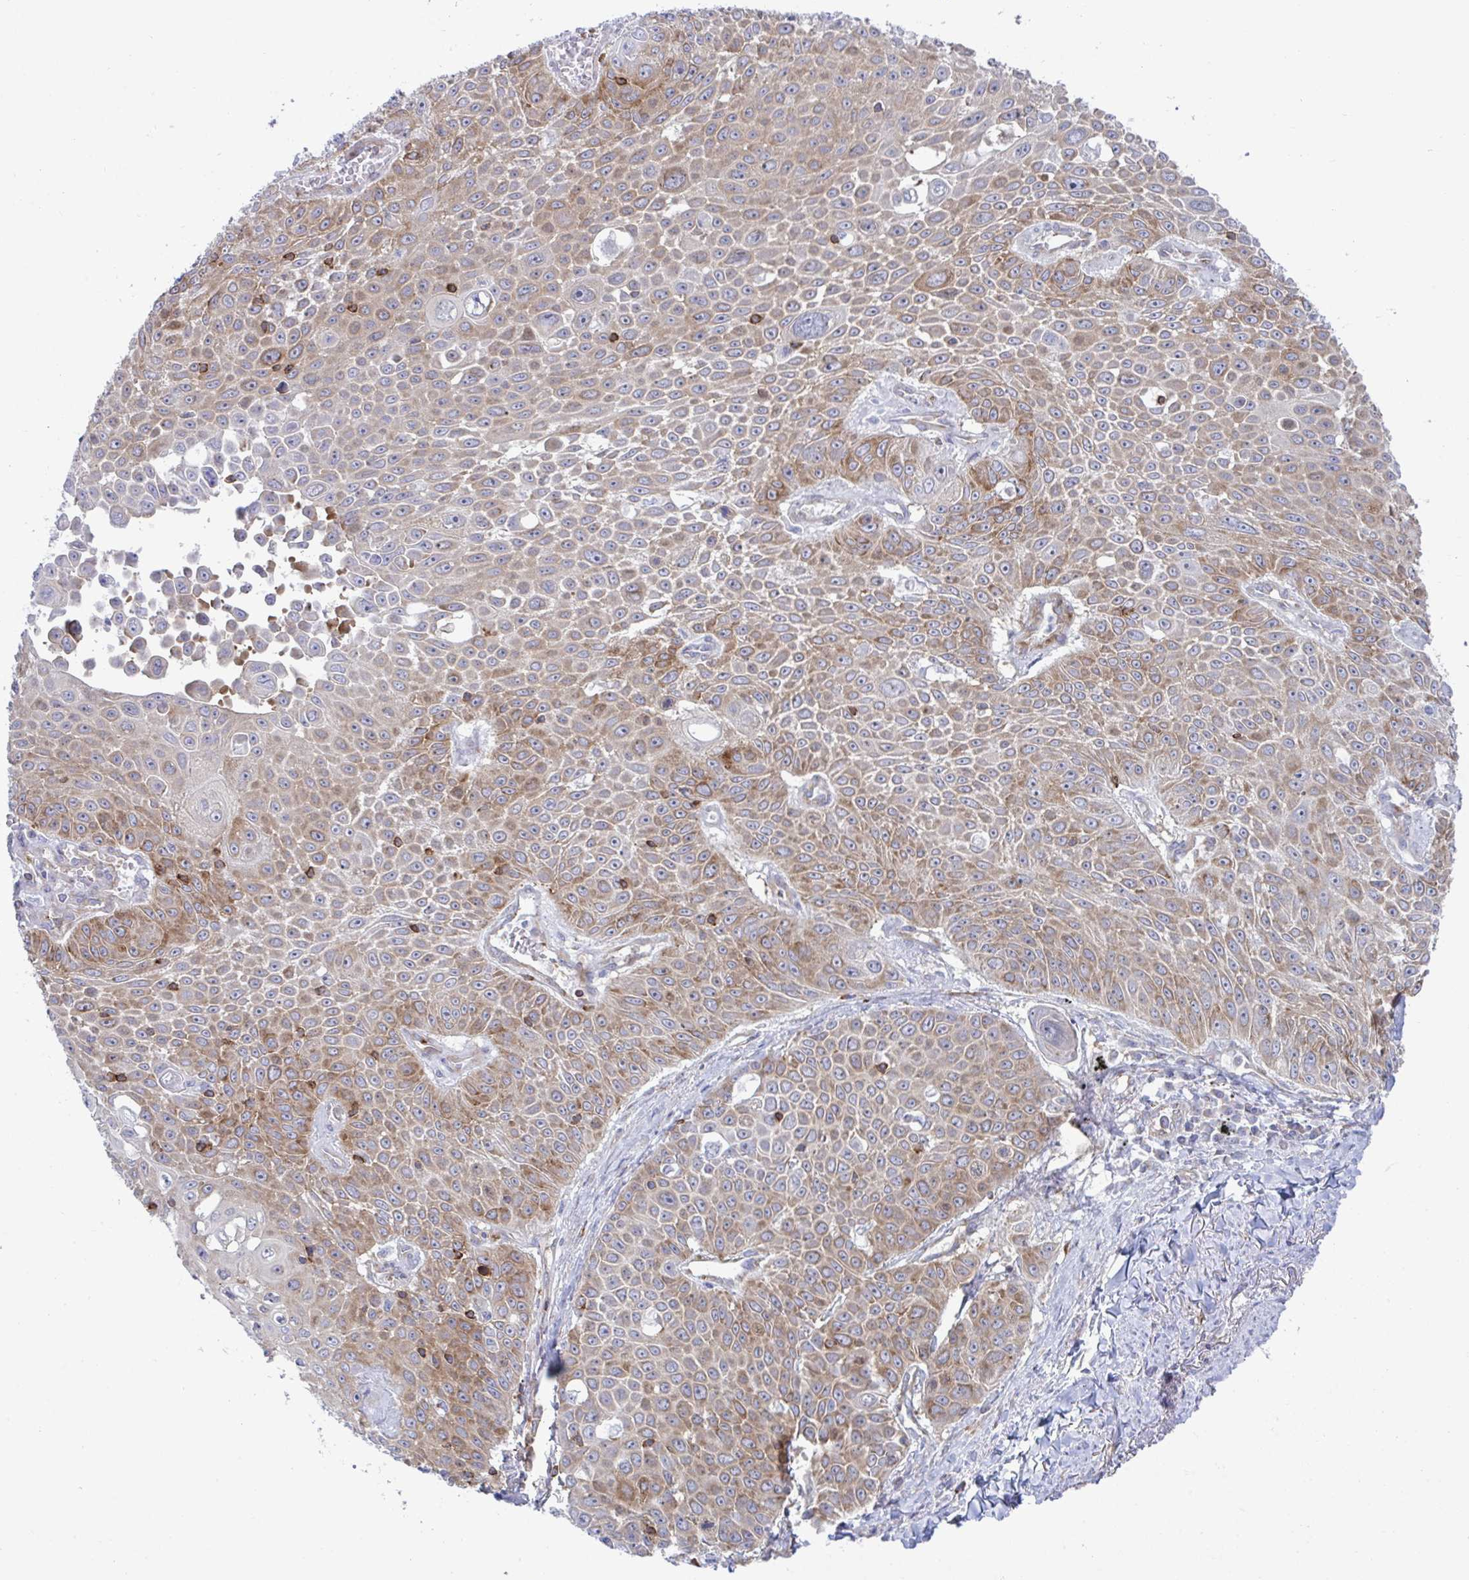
{"staining": {"intensity": "moderate", "quantity": "25%-75%", "location": "cytoplasmic/membranous"}, "tissue": "lung cancer", "cell_type": "Tumor cells", "image_type": "cancer", "snomed": [{"axis": "morphology", "description": "Squamous cell carcinoma, NOS"}, {"axis": "morphology", "description": "Squamous cell carcinoma, metastatic, NOS"}, {"axis": "topography", "description": "Lymph node"}, {"axis": "topography", "description": "Lung"}], "caption": "IHC (DAB (3,3'-diaminobenzidine)) staining of human metastatic squamous cell carcinoma (lung) displays moderate cytoplasmic/membranous protein expression in approximately 25%-75% of tumor cells. The protein of interest is shown in brown color, while the nuclei are stained blue.", "gene": "WNK1", "patient": {"sex": "female", "age": 62}}